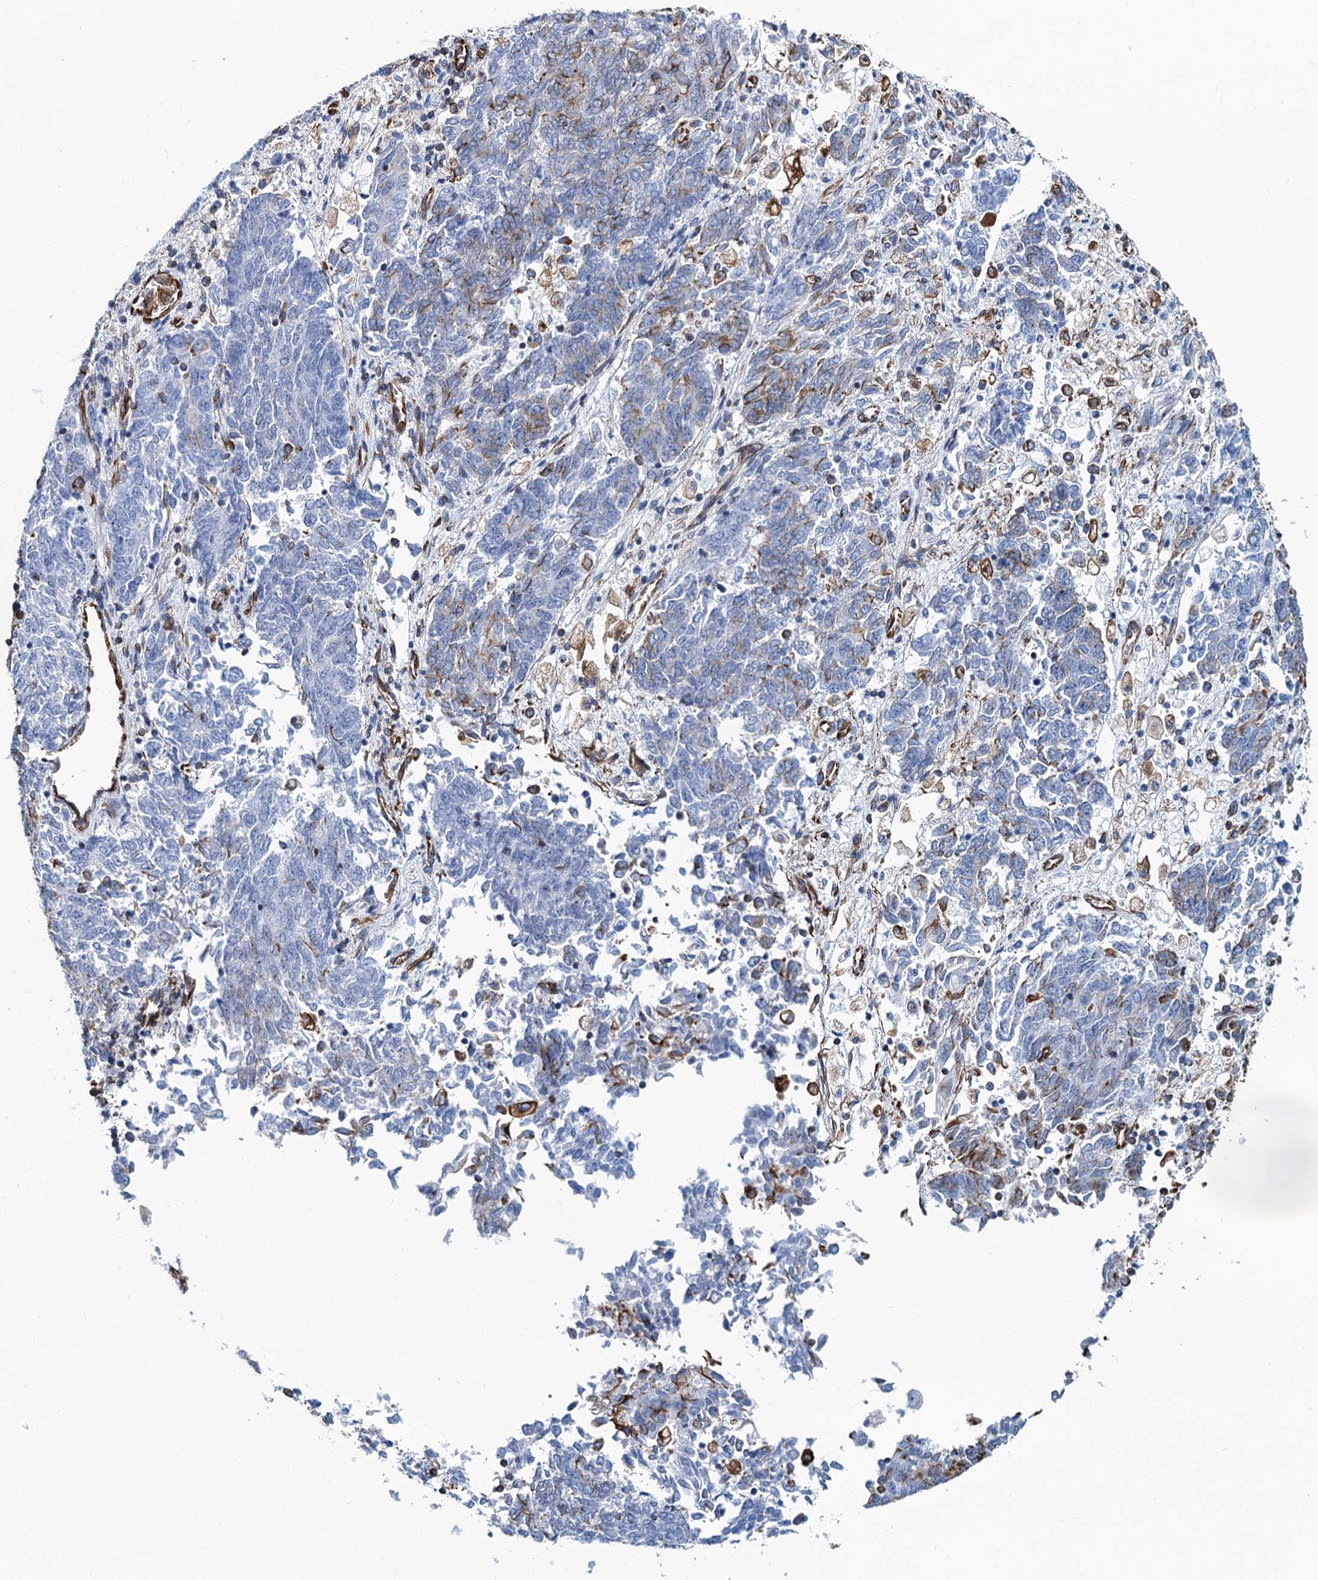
{"staining": {"intensity": "moderate", "quantity": "<25%", "location": "cytoplasmic/membranous"}, "tissue": "endometrial cancer", "cell_type": "Tumor cells", "image_type": "cancer", "snomed": [{"axis": "morphology", "description": "Adenocarcinoma, NOS"}, {"axis": "topography", "description": "Endometrium"}], "caption": "A brown stain labels moderate cytoplasmic/membranous expression of a protein in human endometrial cancer (adenocarcinoma) tumor cells.", "gene": "PGM2", "patient": {"sex": "female", "age": 80}}